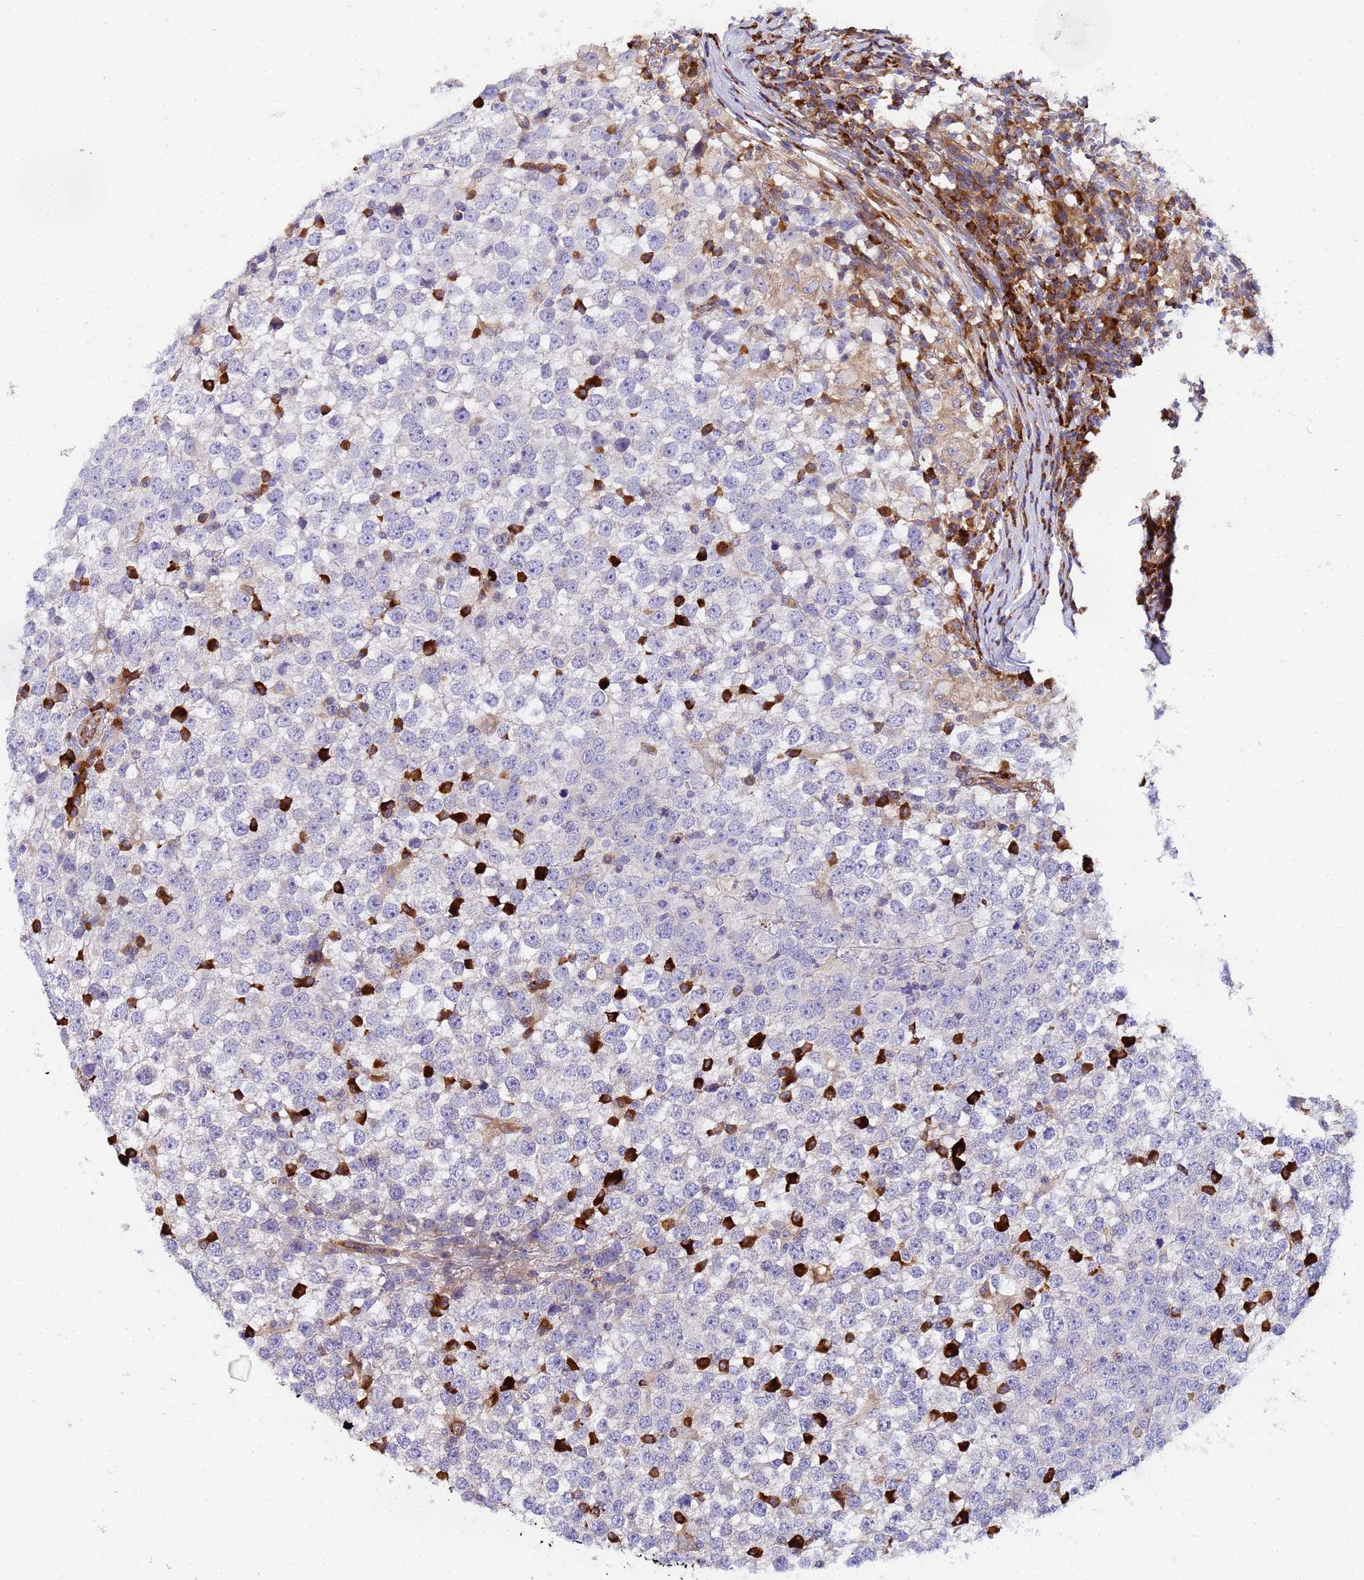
{"staining": {"intensity": "negative", "quantity": "none", "location": "none"}, "tissue": "testis cancer", "cell_type": "Tumor cells", "image_type": "cancer", "snomed": [{"axis": "morphology", "description": "Seminoma, NOS"}, {"axis": "topography", "description": "Testis"}], "caption": "DAB (3,3'-diaminobenzidine) immunohistochemical staining of testis cancer shows no significant expression in tumor cells. The staining is performed using DAB (3,3'-diaminobenzidine) brown chromogen with nuclei counter-stained in using hematoxylin.", "gene": "POM121", "patient": {"sex": "male", "age": 65}}